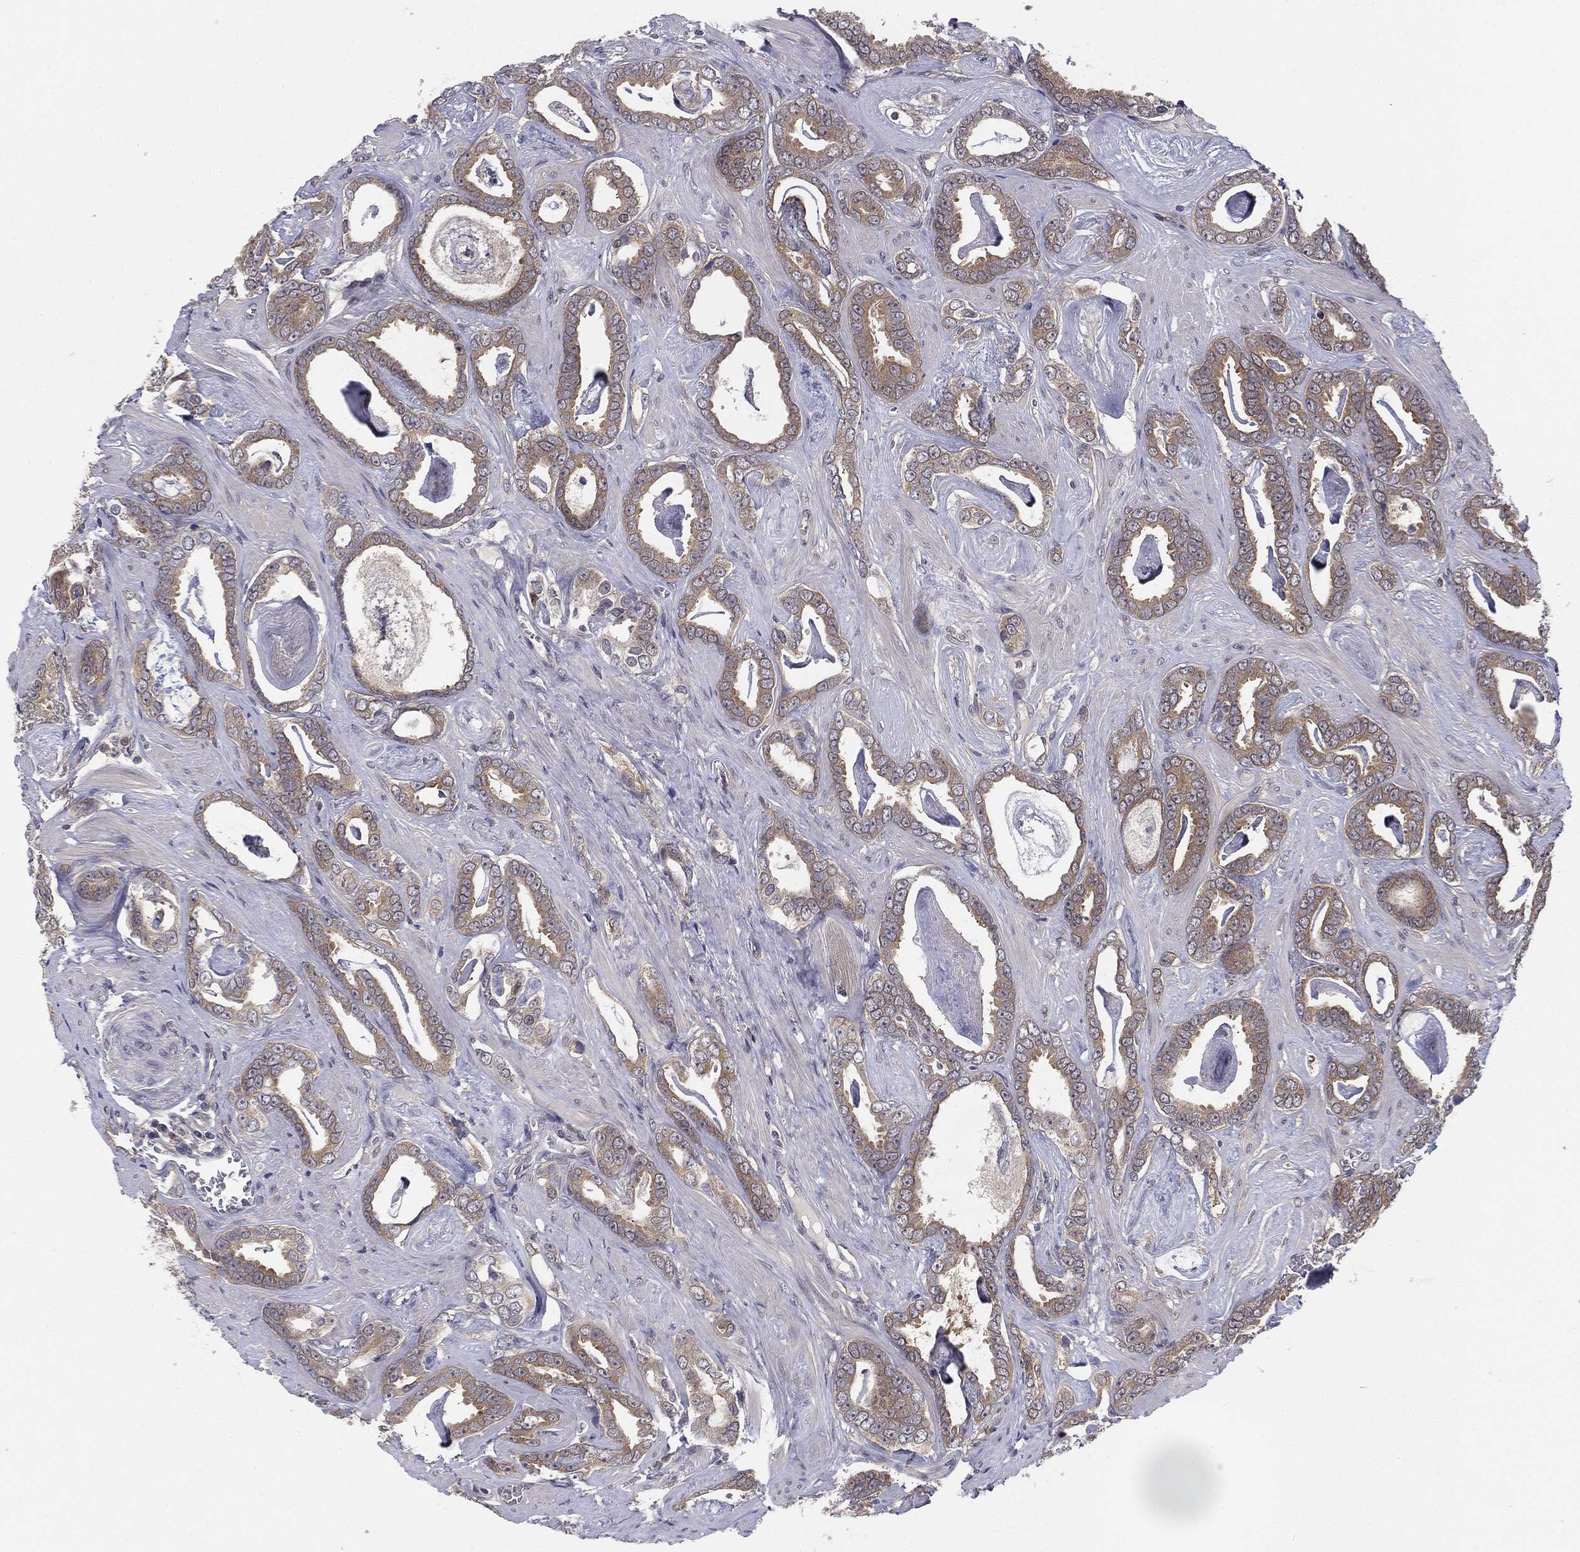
{"staining": {"intensity": "weak", "quantity": "25%-75%", "location": "cytoplasmic/membranous"}, "tissue": "prostate cancer", "cell_type": "Tumor cells", "image_type": "cancer", "snomed": [{"axis": "morphology", "description": "Adenocarcinoma, High grade"}, {"axis": "topography", "description": "Prostate"}], "caption": "DAB immunohistochemical staining of prostate cancer demonstrates weak cytoplasmic/membranous protein staining in approximately 25%-75% of tumor cells.", "gene": "KRT7", "patient": {"sex": "male", "age": 63}}